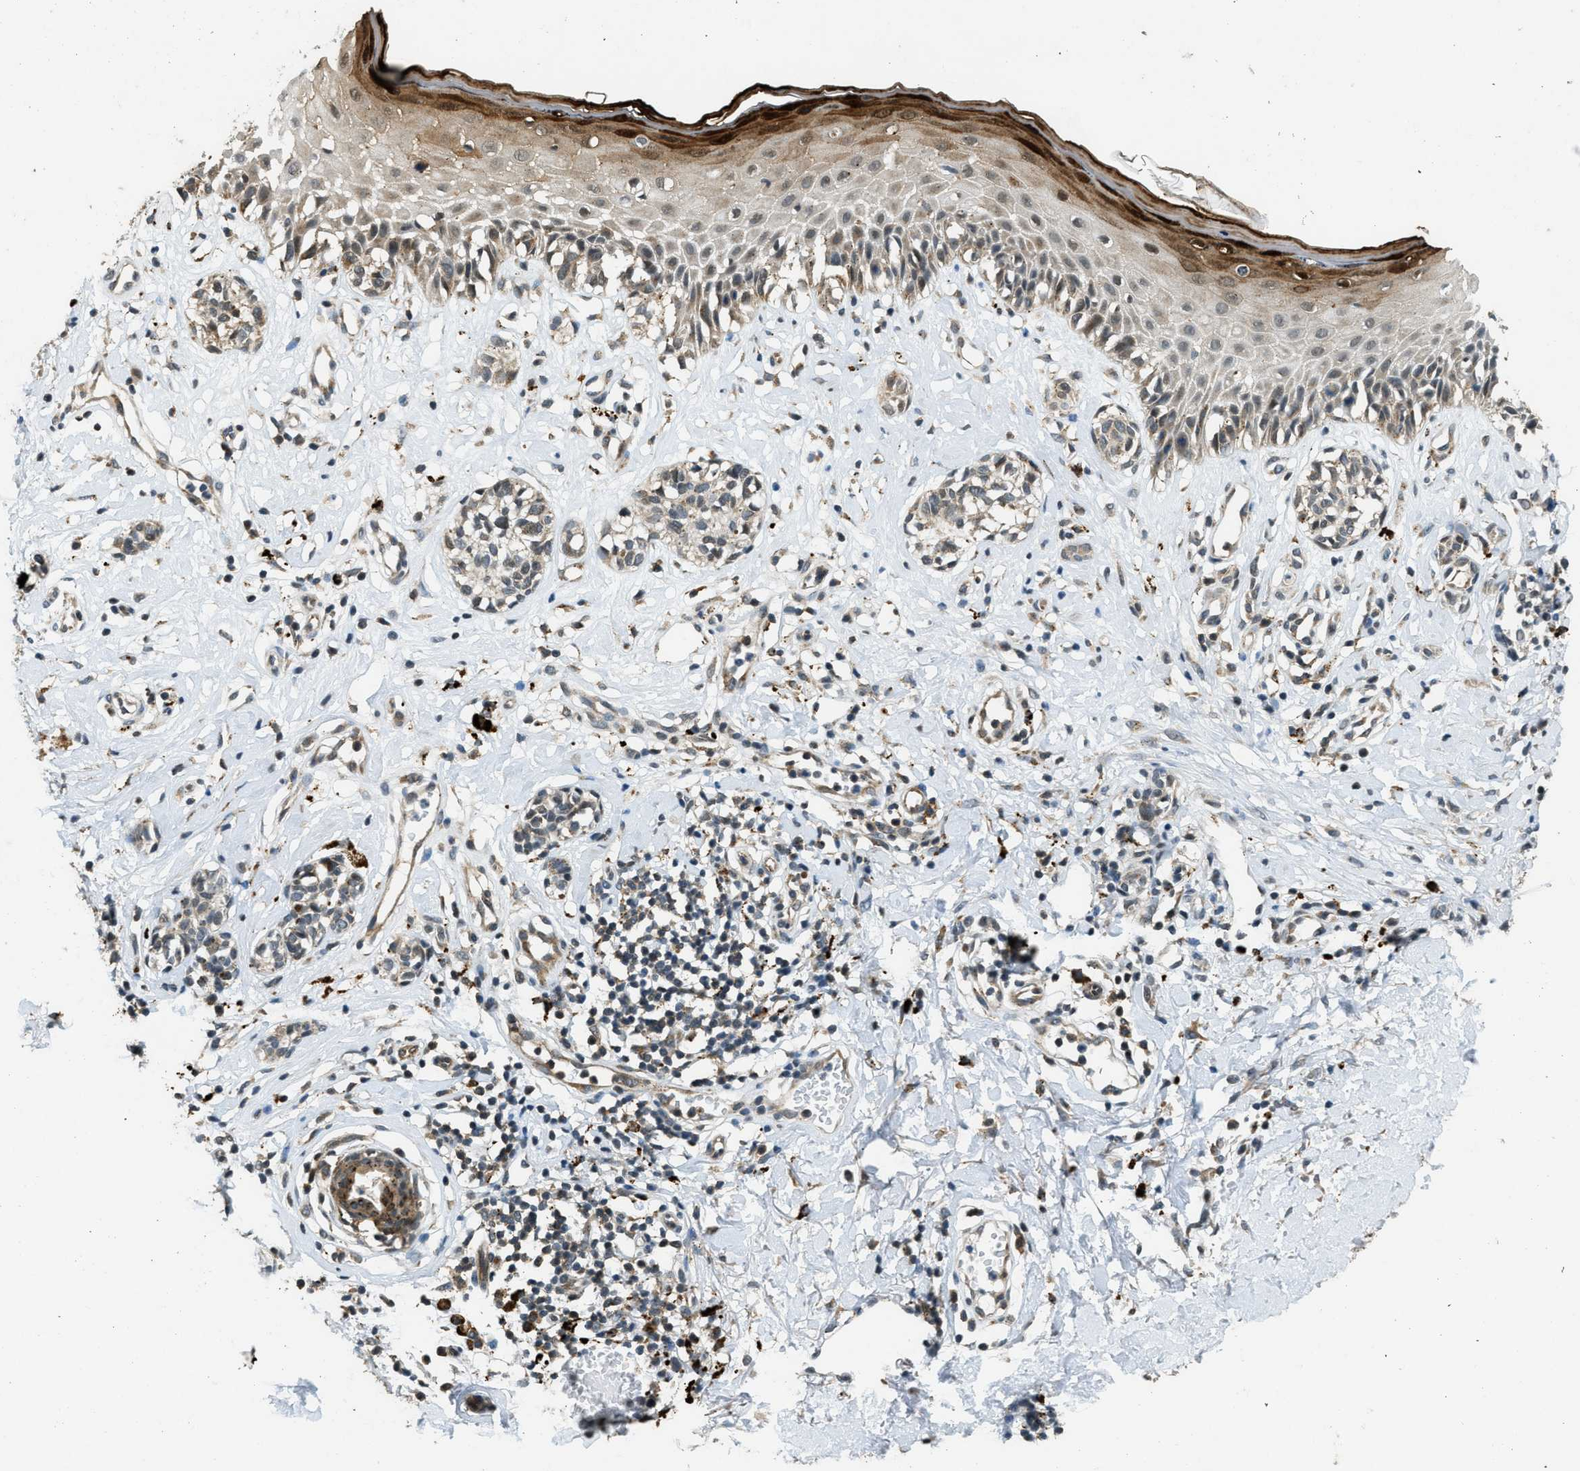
{"staining": {"intensity": "weak", "quantity": "25%-75%", "location": "cytoplasmic/membranous"}, "tissue": "melanoma", "cell_type": "Tumor cells", "image_type": "cancer", "snomed": [{"axis": "morphology", "description": "Malignant melanoma, NOS"}, {"axis": "topography", "description": "Skin"}], "caption": "Immunohistochemistry staining of melanoma, which reveals low levels of weak cytoplasmic/membranous expression in approximately 25%-75% of tumor cells indicating weak cytoplasmic/membranous protein positivity. The staining was performed using DAB (brown) for protein detection and nuclei were counterstained in hematoxylin (blue).", "gene": "HERC2", "patient": {"sex": "male", "age": 64}}